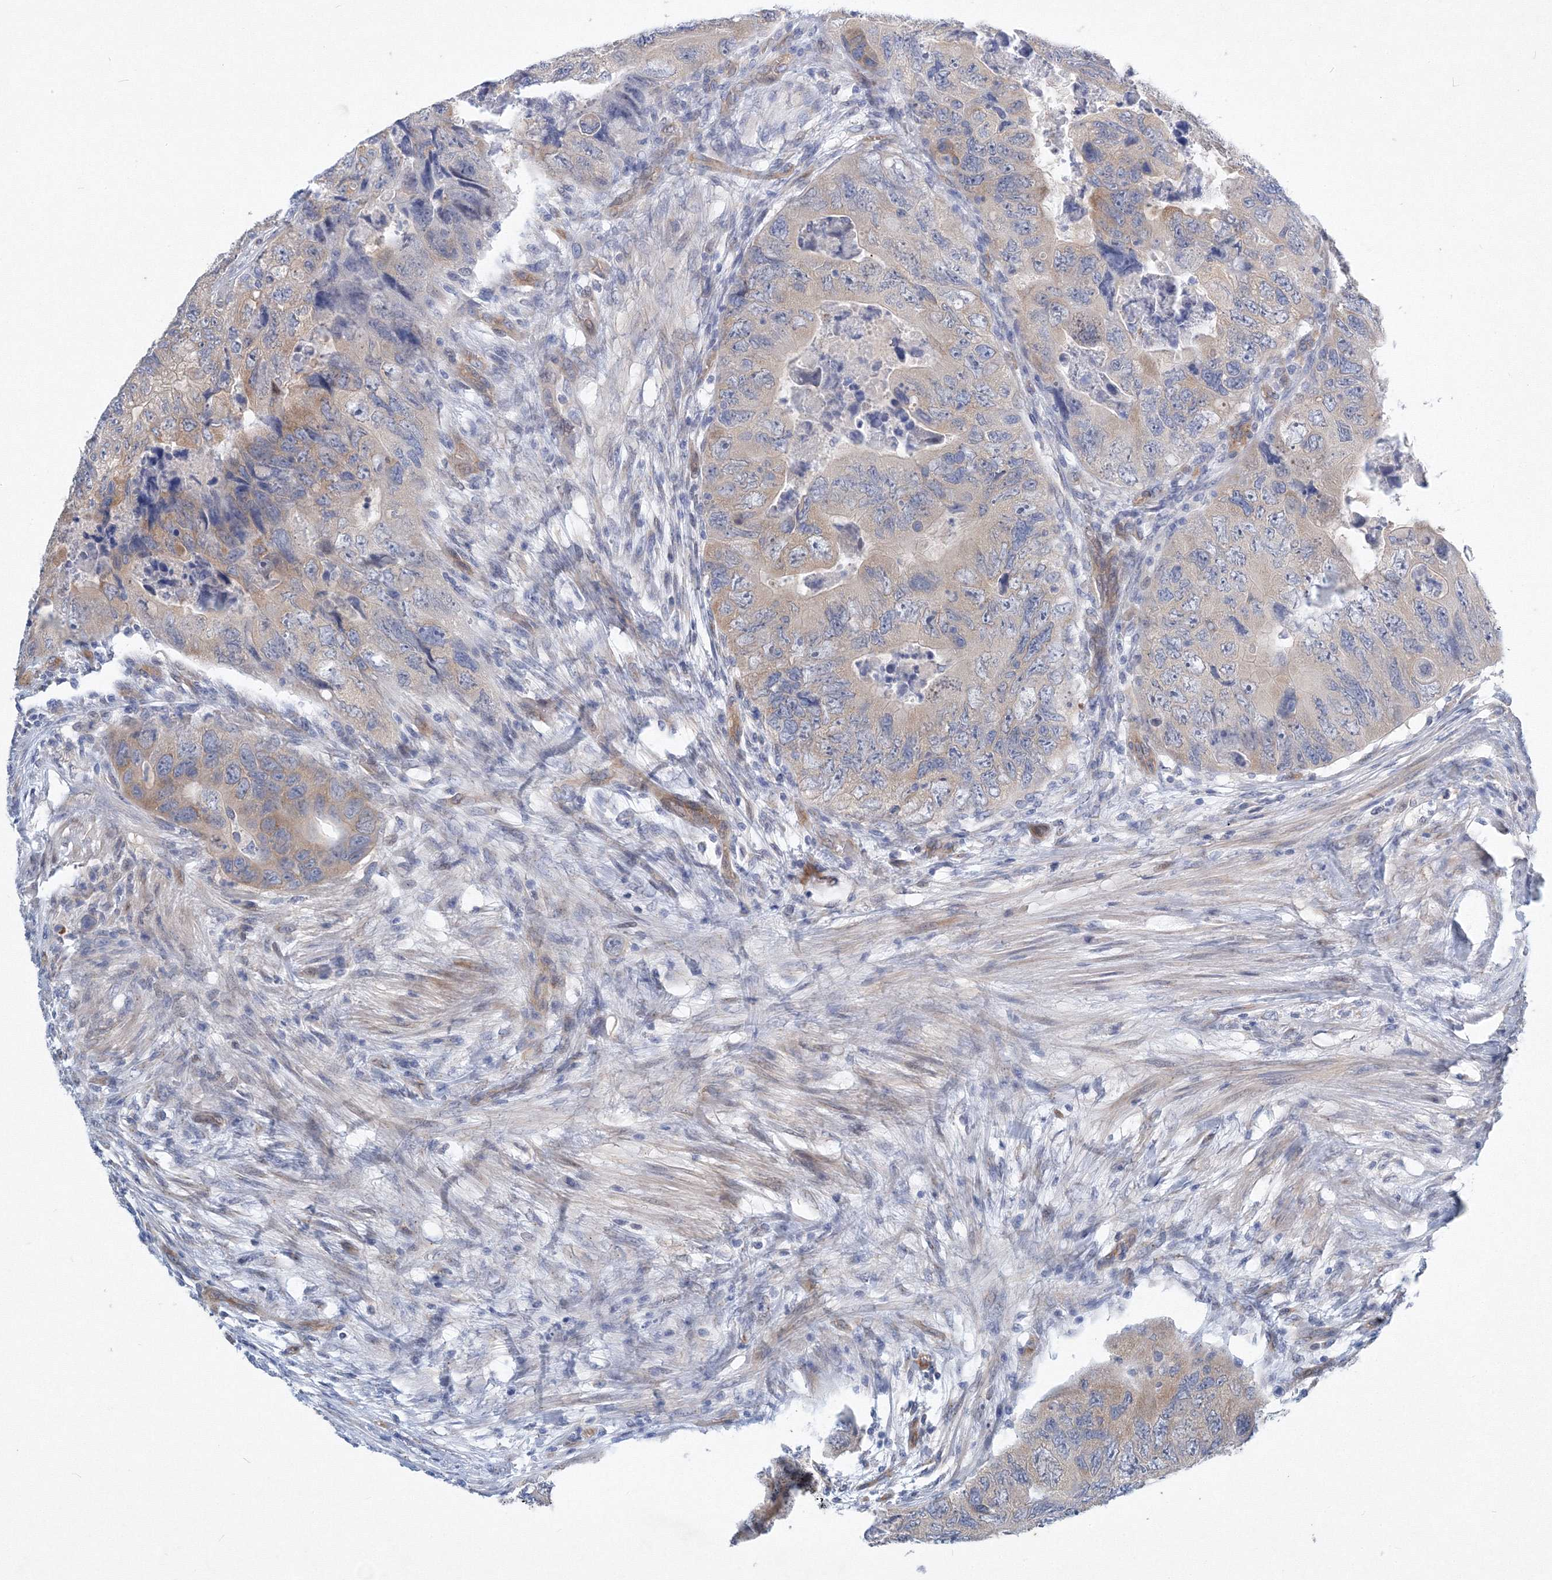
{"staining": {"intensity": "moderate", "quantity": "<25%", "location": "cytoplasmic/membranous"}, "tissue": "colorectal cancer", "cell_type": "Tumor cells", "image_type": "cancer", "snomed": [{"axis": "morphology", "description": "Adenocarcinoma, NOS"}, {"axis": "topography", "description": "Rectum"}], "caption": "The micrograph demonstrates immunohistochemical staining of colorectal adenocarcinoma. There is moderate cytoplasmic/membranous positivity is present in approximately <25% of tumor cells.", "gene": "TANC1", "patient": {"sex": "male", "age": 63}}